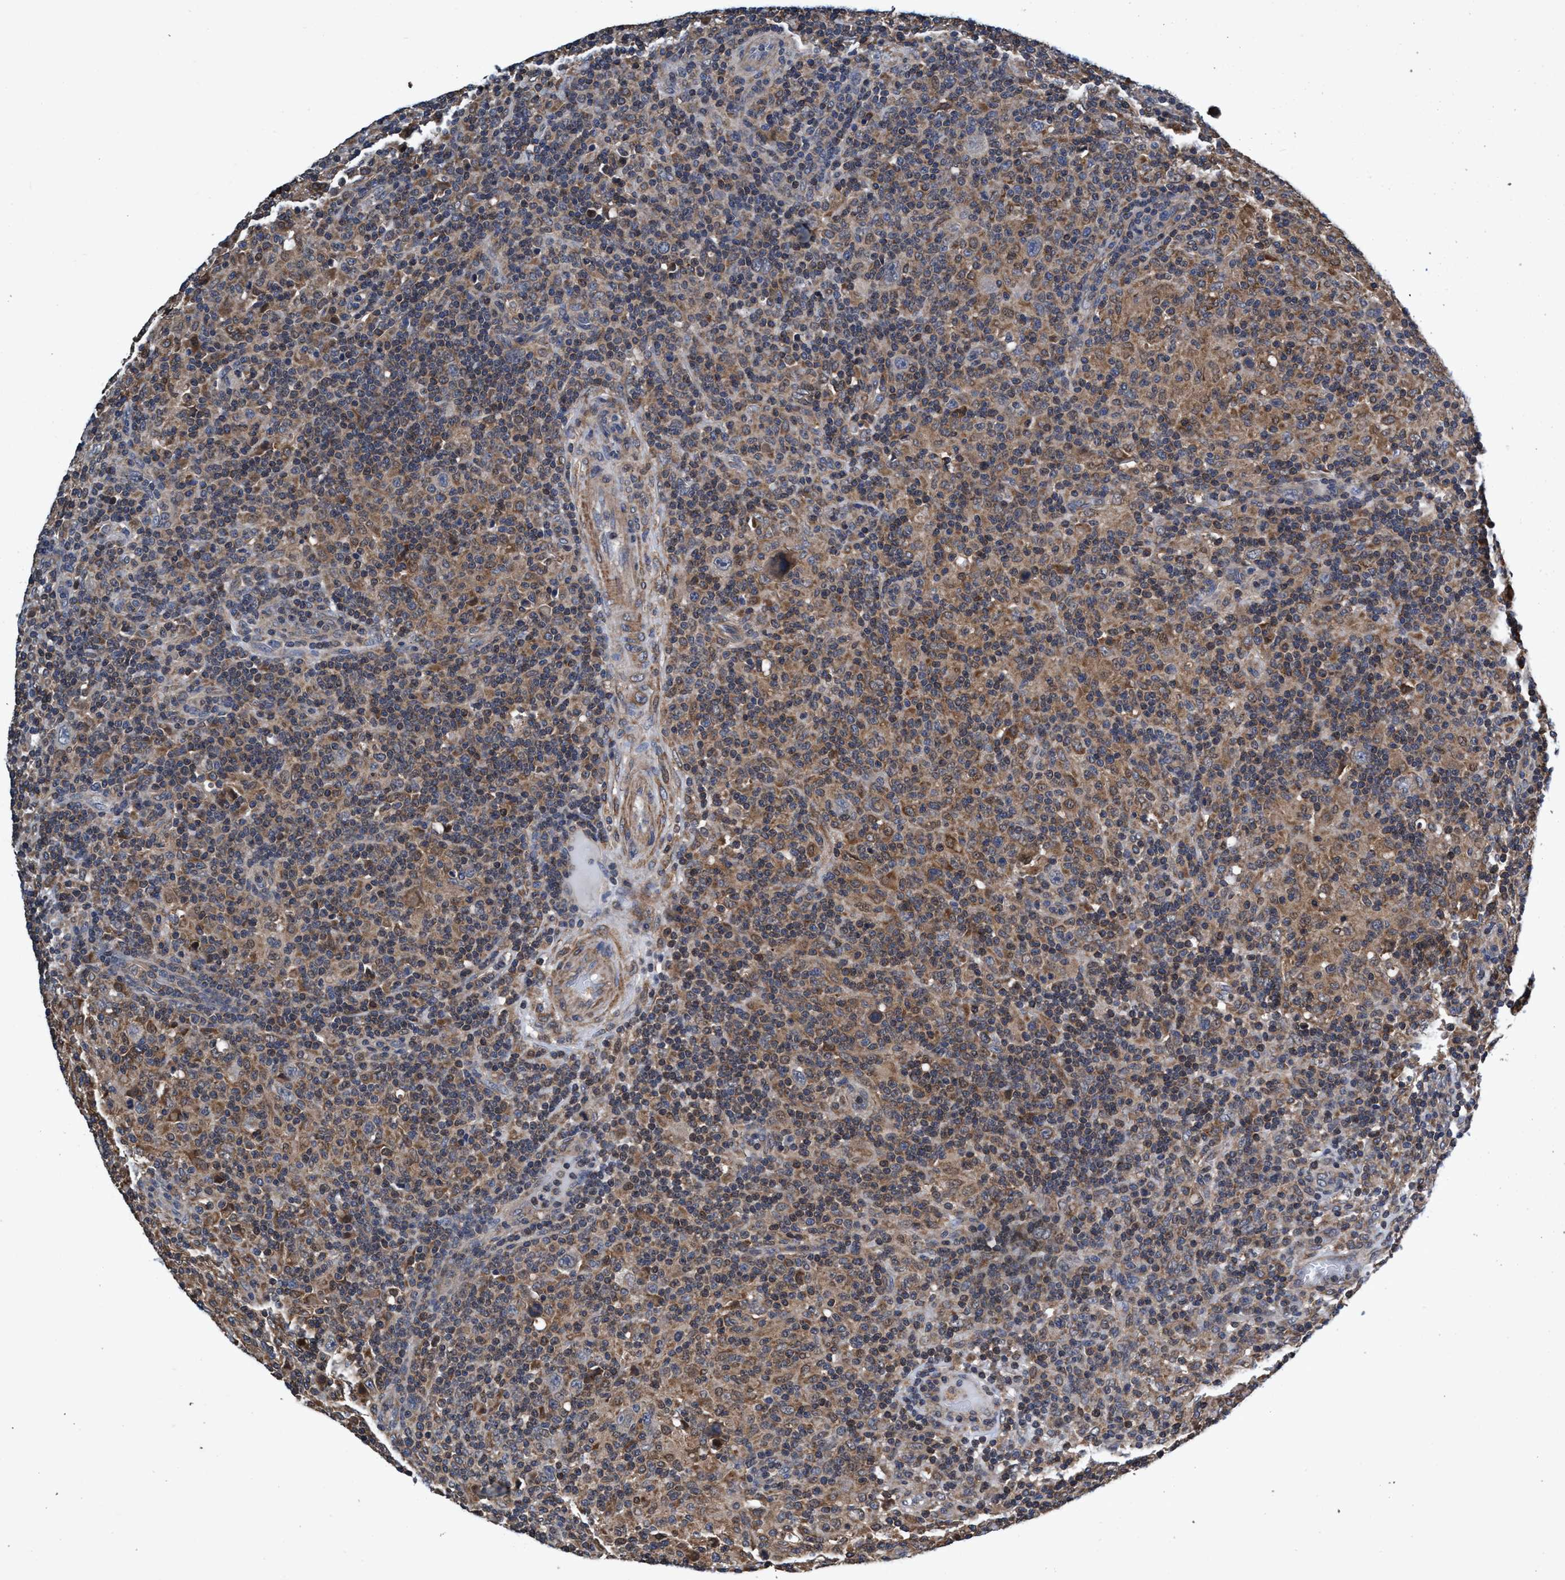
{"staining": {"intensity": "weak", "quantity": "<25%", "location": "cytoplasmic/membranous"}, "tissue": "lymphoma", "cell_type": "Tumor cells", "image_type": "cancer", "snomed": [{"axis": "morphology", "description": "Hodgkin's disease, NOS"}, {"axis": "topography", "description": "Lymph node"}], "caption": "The immunohistochemistry (IHC) photomicrograph has no significant staining in tumor cells of Hodgkin's disease tissue.", "gene": "CALCOCO2", "patient": {"sex": "male", "age": 70}}